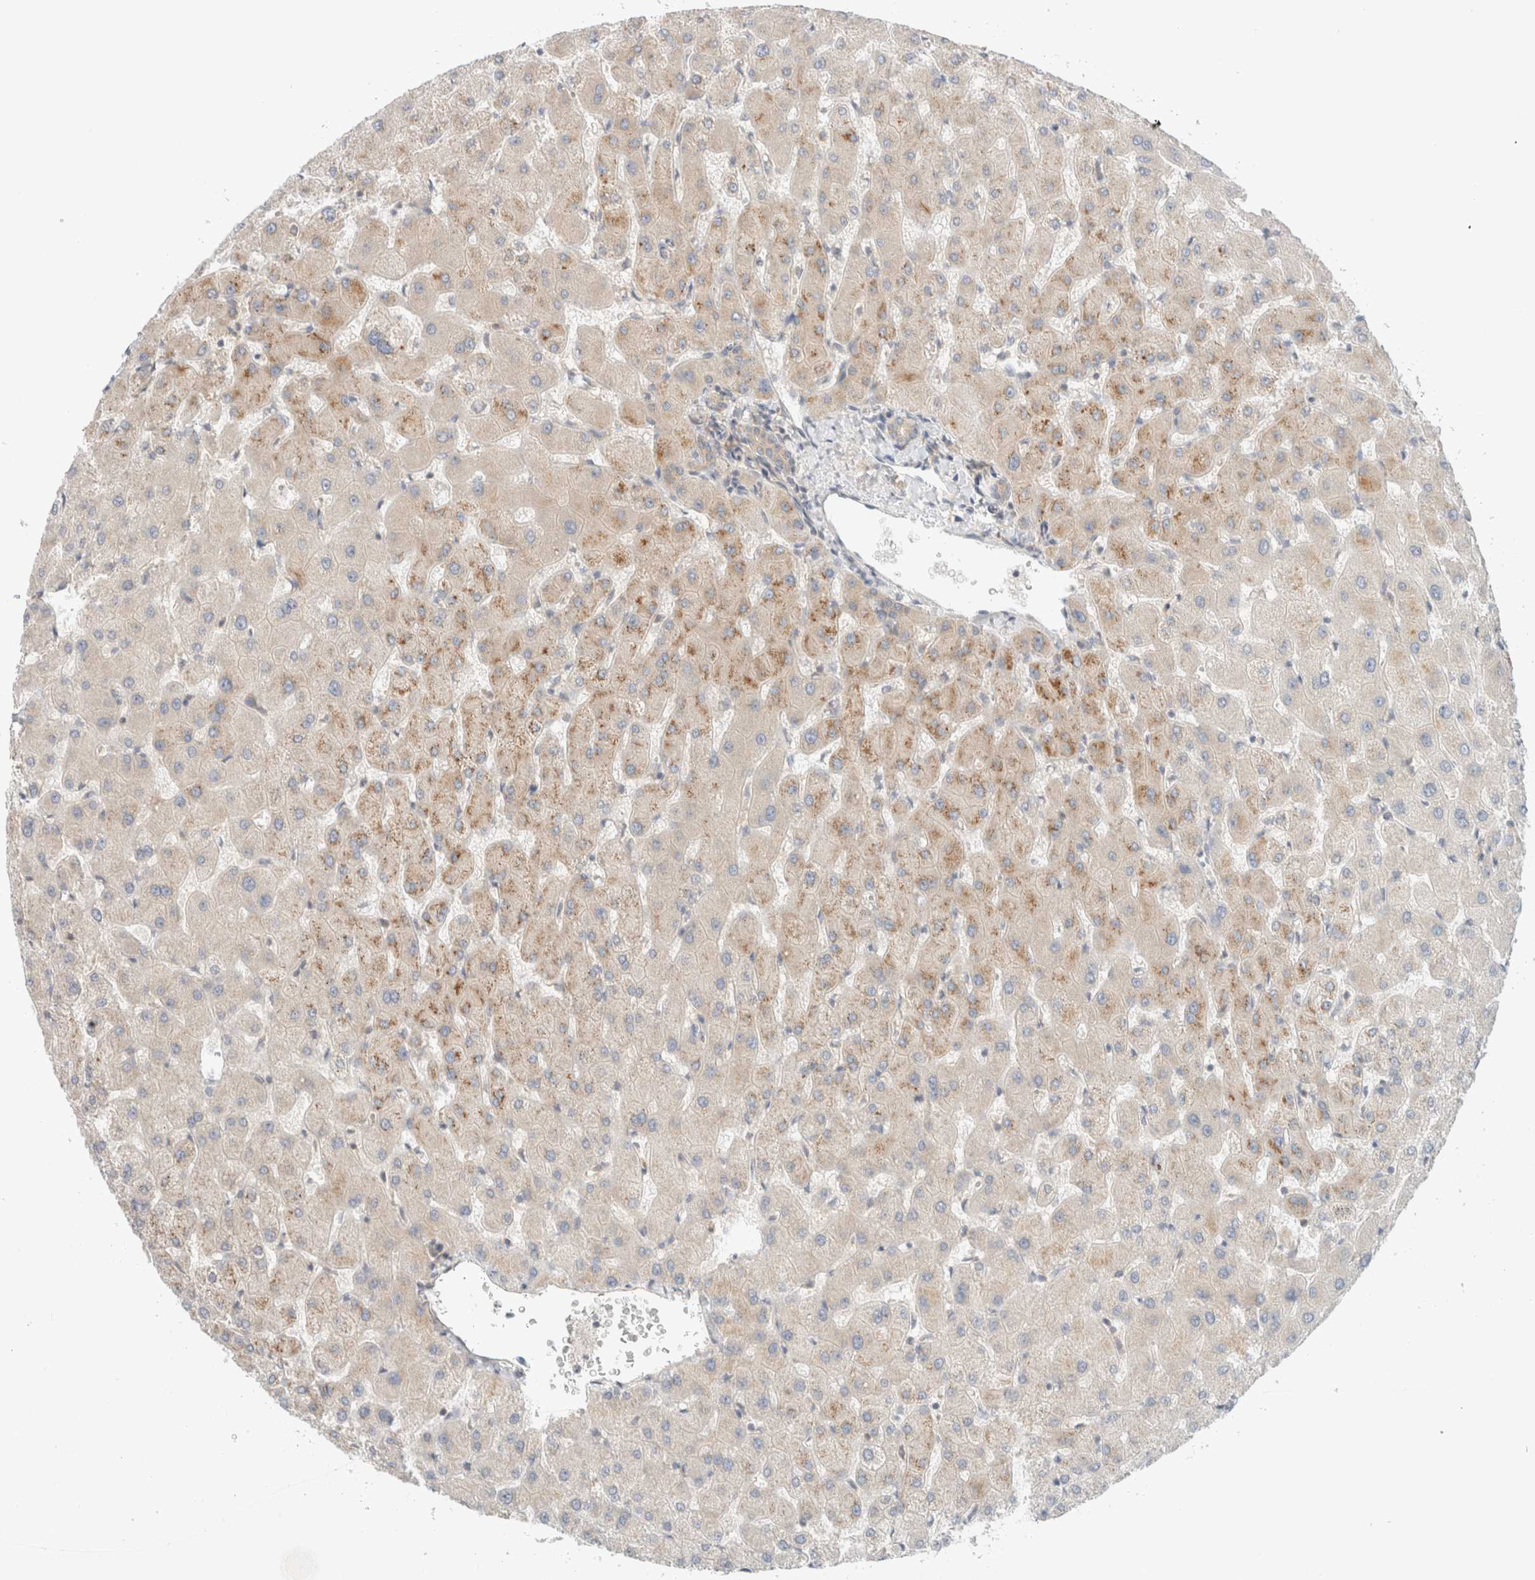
{"staining": {"intensity": "weak", "quantity": "<25%", "location": "cytoplasmic/membranous"}, "tissue": "liver", "cell_type": "Cholangiocytes", "image_type": "normal", "snomed": [{"axis": "morphology", "description": "Normal tissue, NOS"}, {"axis": "topography", "description": "Liver"}], "caption": "This is an immunohistochemistry photomicrograph of unremarkable human liver. There is no expression in cholangiocytes.", "gene": "MARK3", "patient": {"sex": "female", "age": 63}}